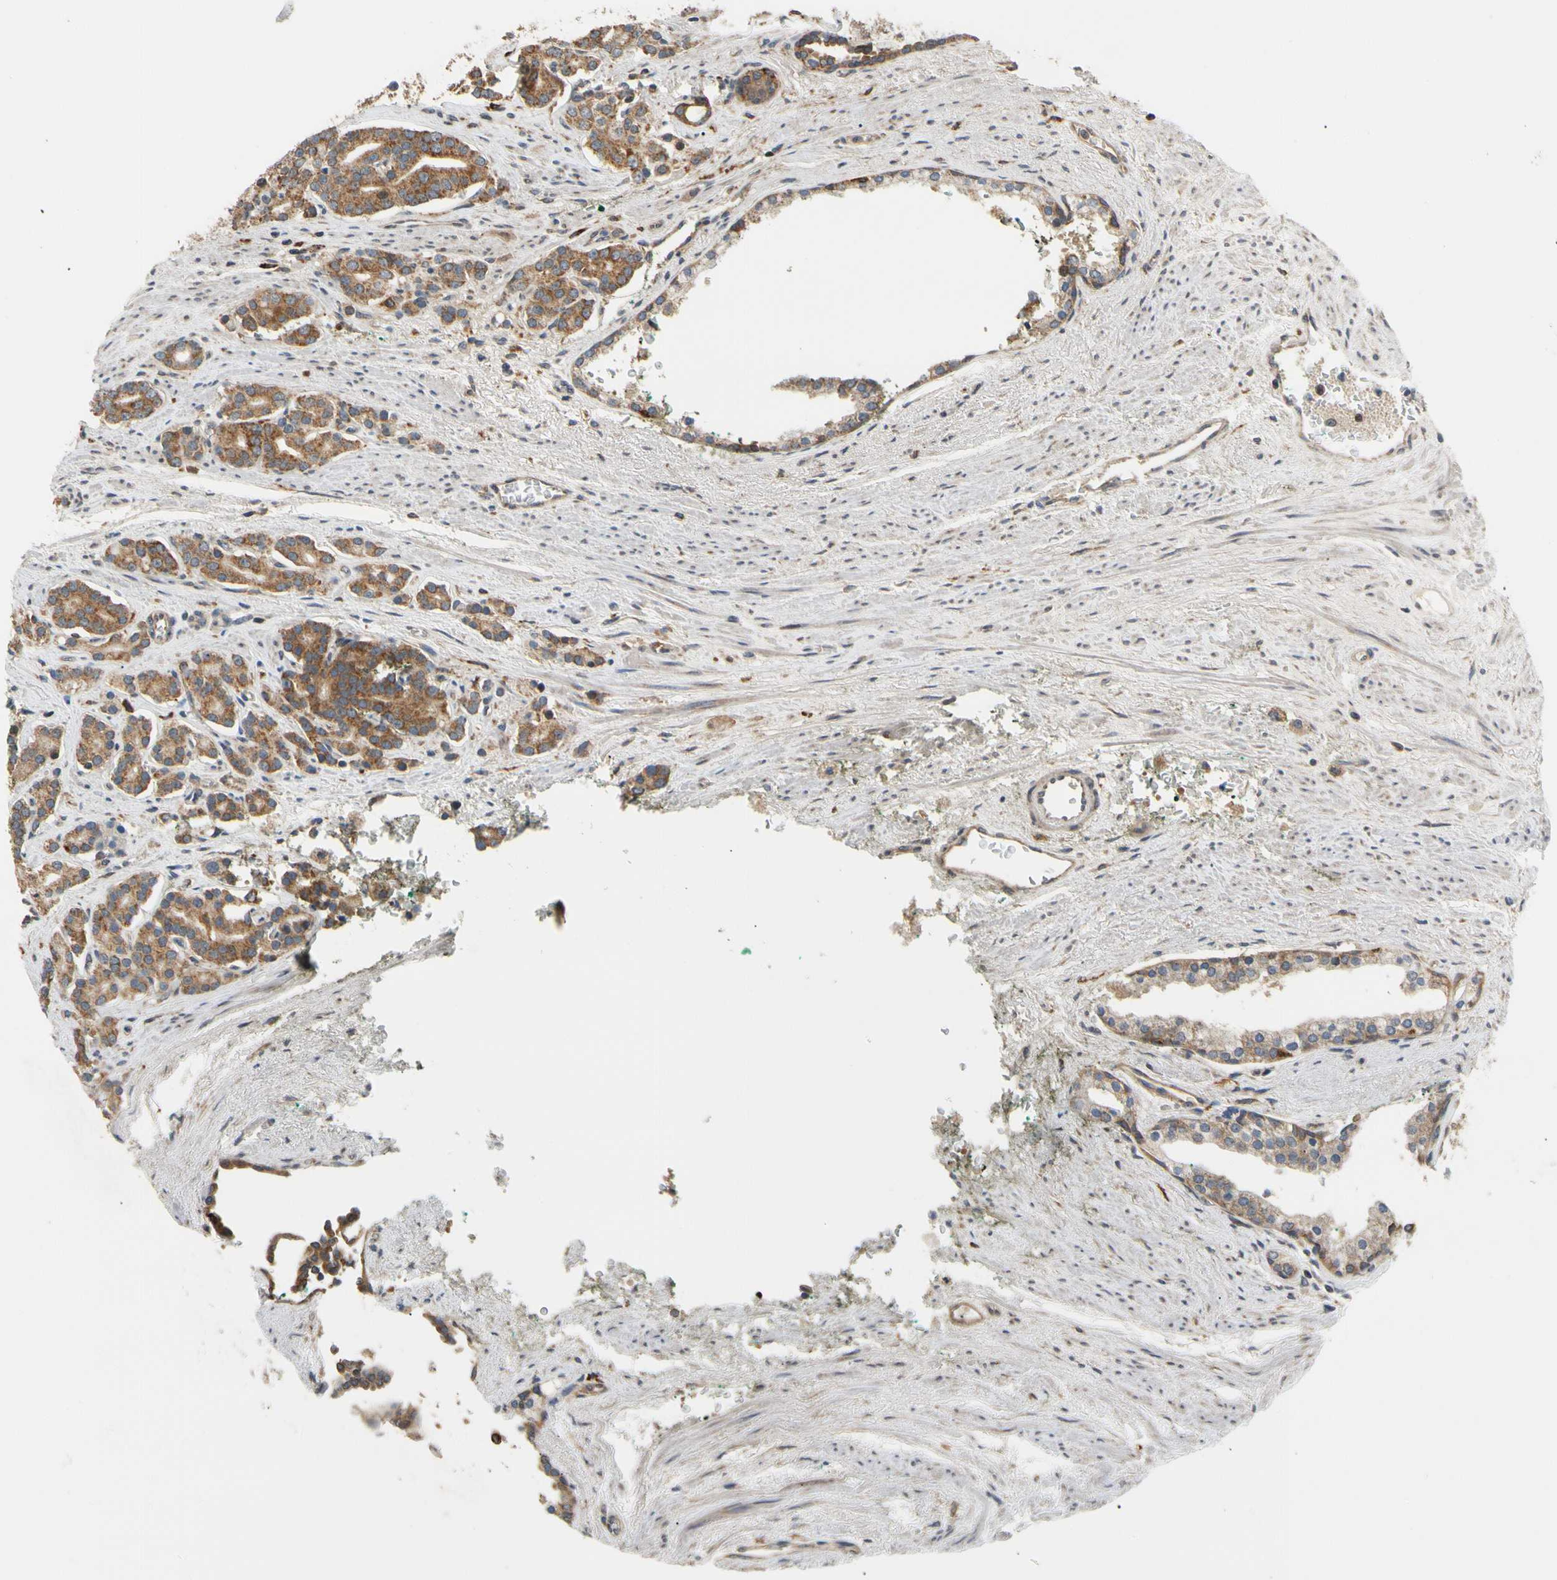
{"staining": {"intensity": "moderate", "quantity": ">75%", "location": "cytoplasmic/membranous"}, "tissue": "prostate cancer", "cell_type": "Tumor cells", "image_type": "cancer", "snomed": [{"axis": "morphology", "description": "Adenocarcinoma, Low grade"}, {"axis": "topography", "description": "Prostate"}], "caption": "Immunohistochemical staining of human prostate cancer (adenocarcinoma (low-grade)) shows medium levels of moderate cytoplasmic/membranous staining in approximately >75% of tumor cells. (IHC, brightfield microscopy, high magnification).", "gene": "ANKHD1", "patient": {"sex": "male", "age": 63}}